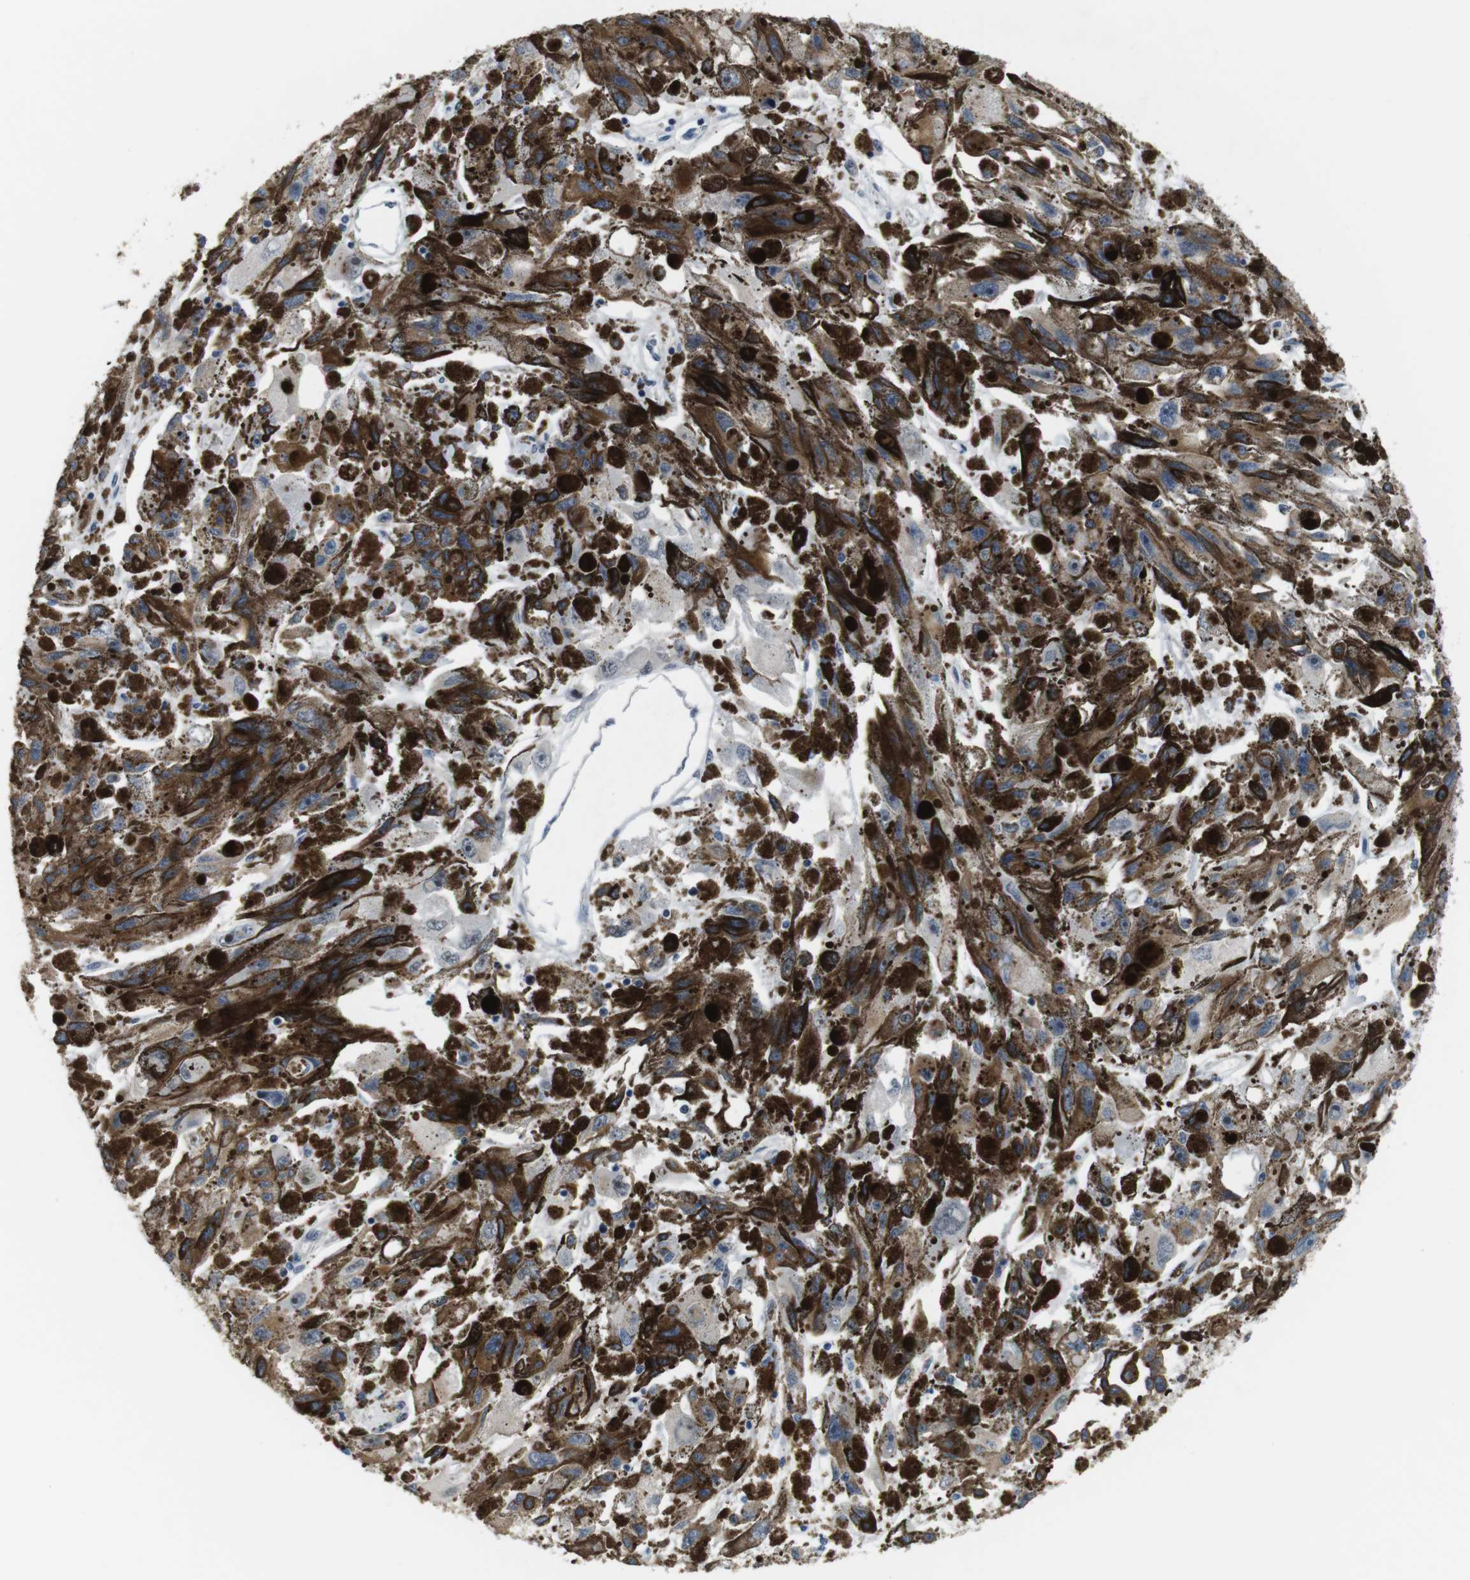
{"staining": {"intensity": "weak", "quantity": "25%-75%", "location": "cytoplasmic/membranous"}, "tissue": "melanoma", "cell_type": "Tumor cells", "image_type": "cancer", "snomed": [{"axis": "morphology", "description": "Malignant melanoma, NOS"}, {"axis": "topography", "description": "Skin"}], "caption": "Immunohistochemistry micrograph of neoplastic tissue: human malignant melanoma stained using immunohistochemistry (IHC) displays low levels of weak protein expression localized specifically in the cytoplasmic/membranous of tumor cells, appearing as a cytoplasmic/membranous brown color.", "gene": "SMCO2", "patient": {"sex": "female", "age": 104}}